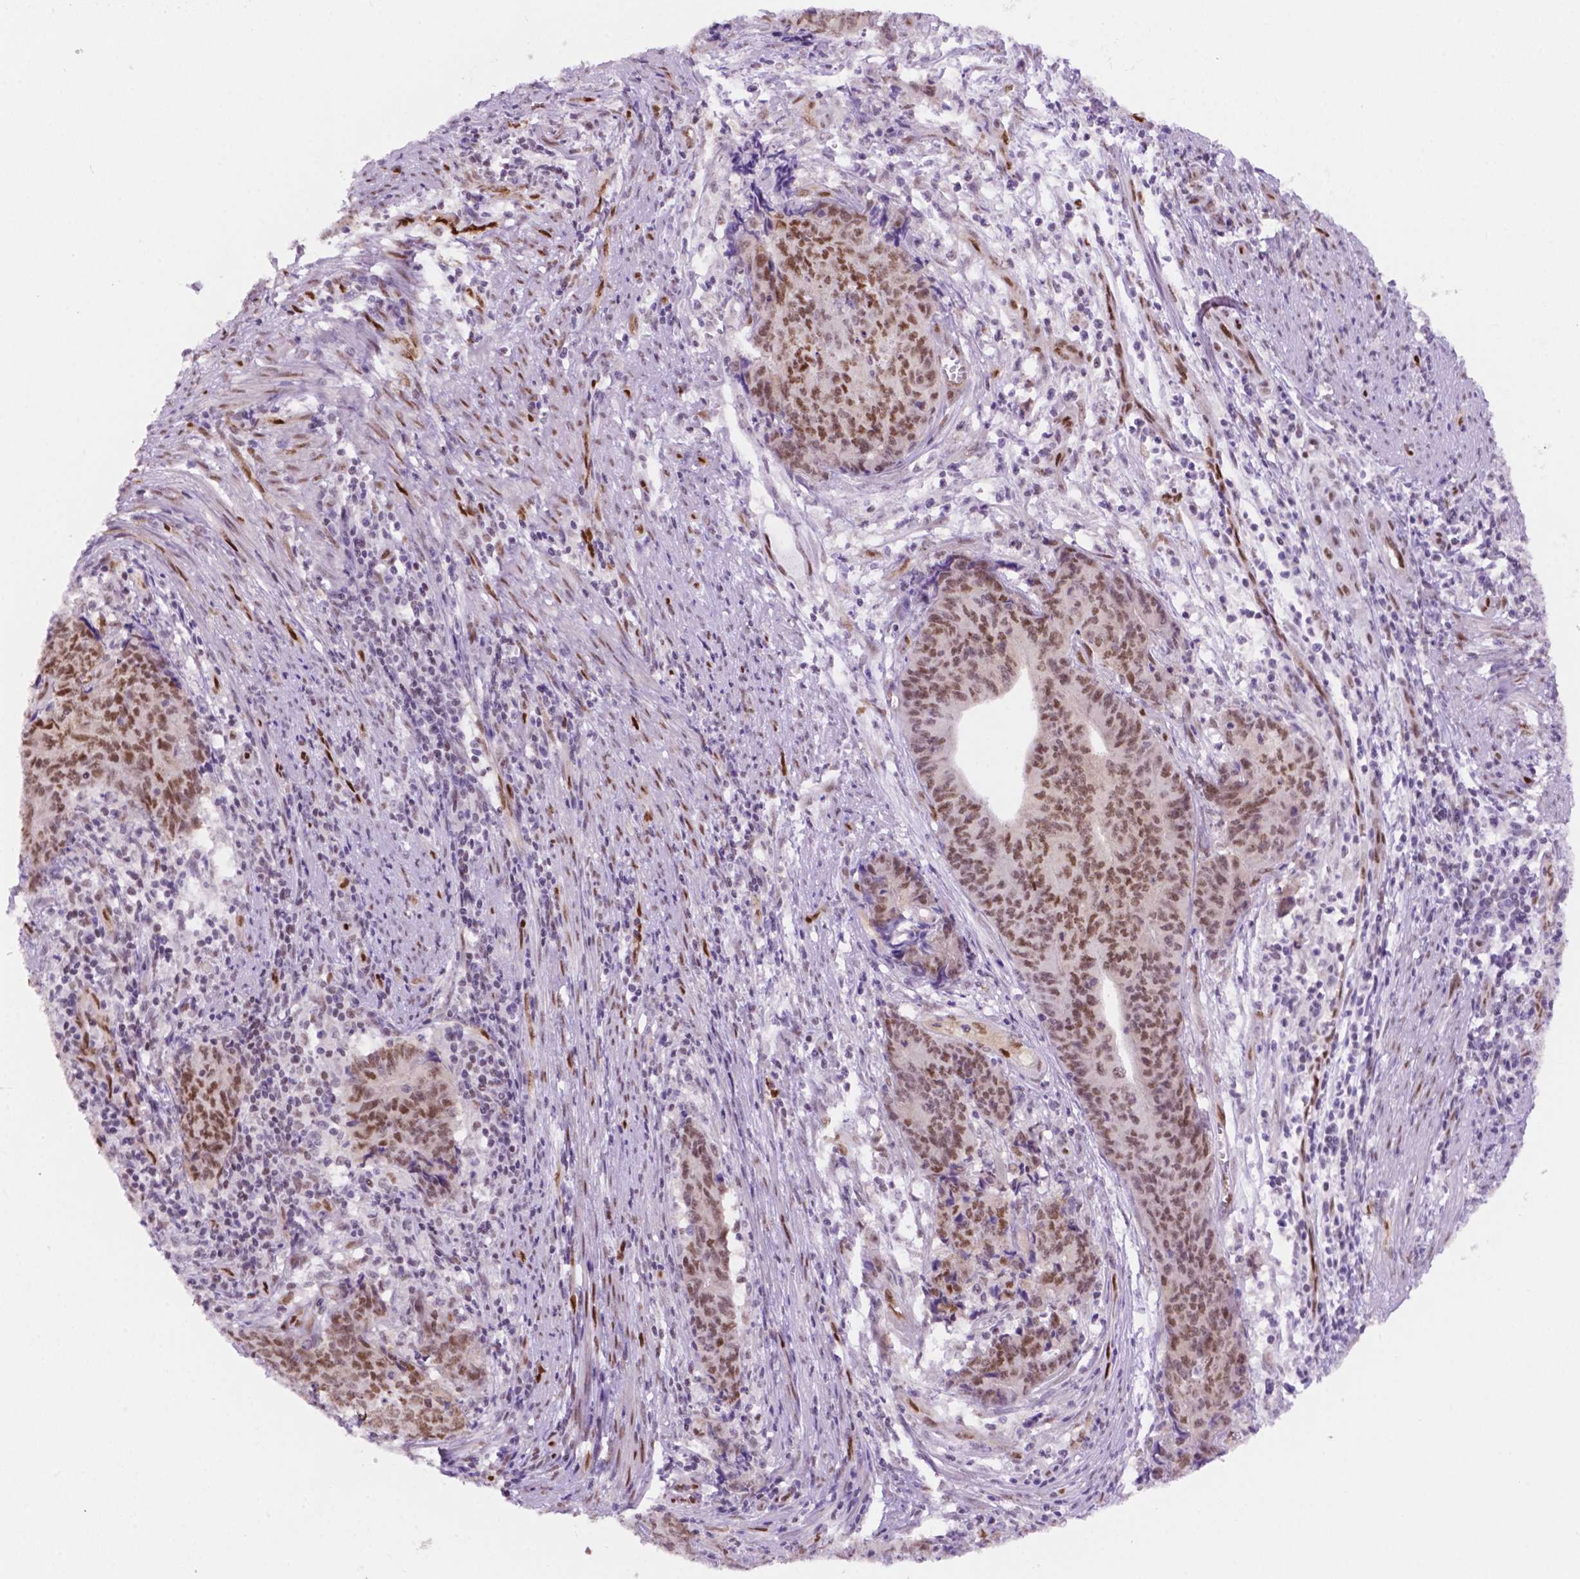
{"staining": {"intensity": "moderate", "quantity": ">75%", "location": "nuclear"}, "tissue": "endometrial cancer", "cell_type": "Tumor cells", "image_type": "cancer", "snomed": [{"axis": "morphology", "description": "Adenocarcinoma, NOS"}, {"axis": "topography", "description": "Endometrium"}], "caption": "An image of human adenocarcinoma (endometrial) stained for a protein shows moderate nuclear brown staining in tumor cells.", "gene": "ERF", "patient": {"sex": "female", "age": 59}}